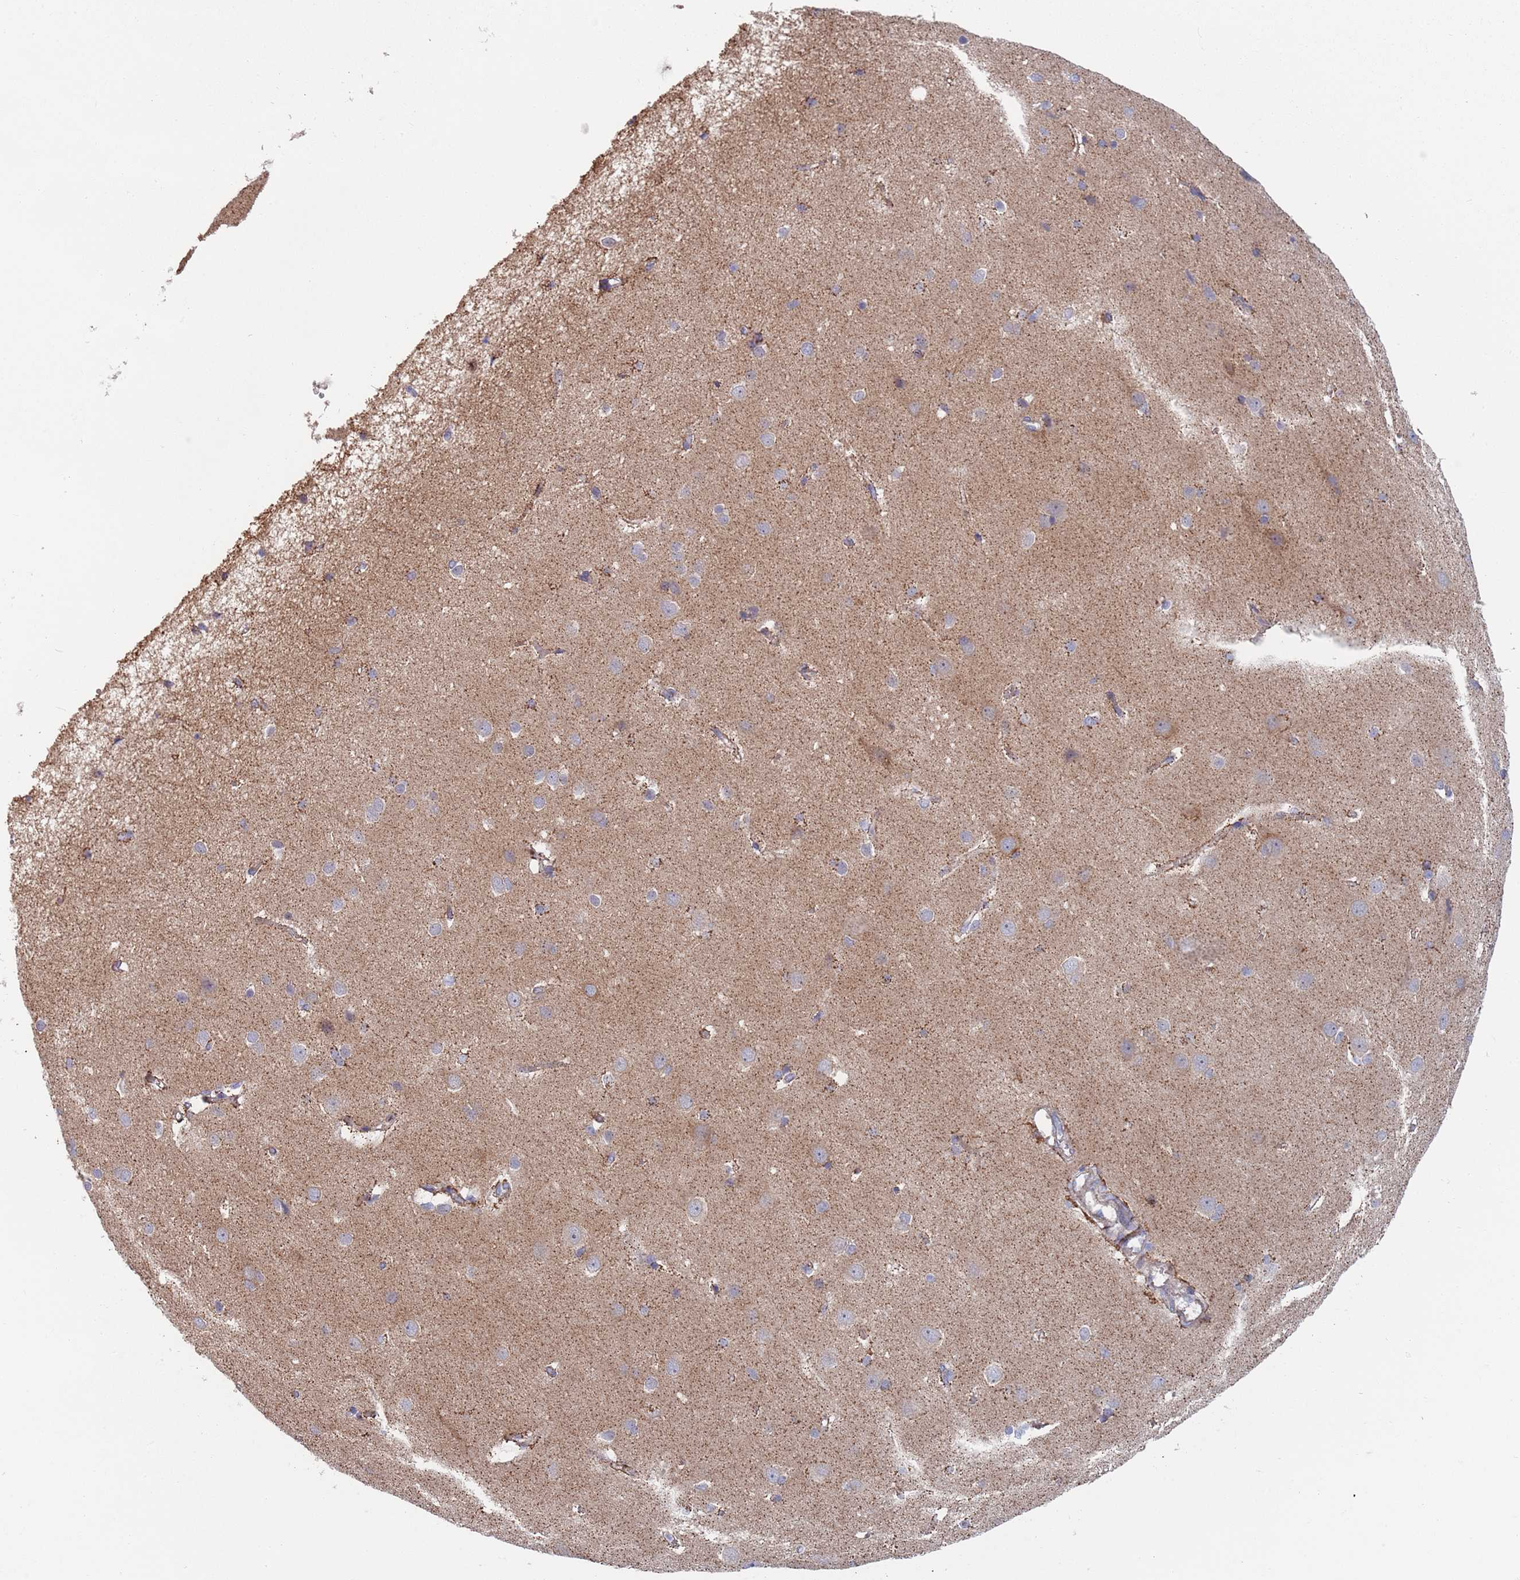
{"staining": {"intensity": "weak", "quantity": ">75%", "location": "cytoplasmic/membranous"}, "tissue": "cerebral cortex", "cell_type": "Endothelial cells", "image_type": "normal", "snomed": [{"axis": "morphology", "description": "Normal tissue, NOS"}, {"axis": "topography", "description": "Cerebral cortex"}], "caption": "A photomicrograph showing weak cytoplasmic/membranous staining in approximately >75% of endothelial cells in benign cerebral cortex, as visualized by brown immunohistochemical staining.", "gene": "PWWP3A", "patient": {"sex": "male", "age": 37}}